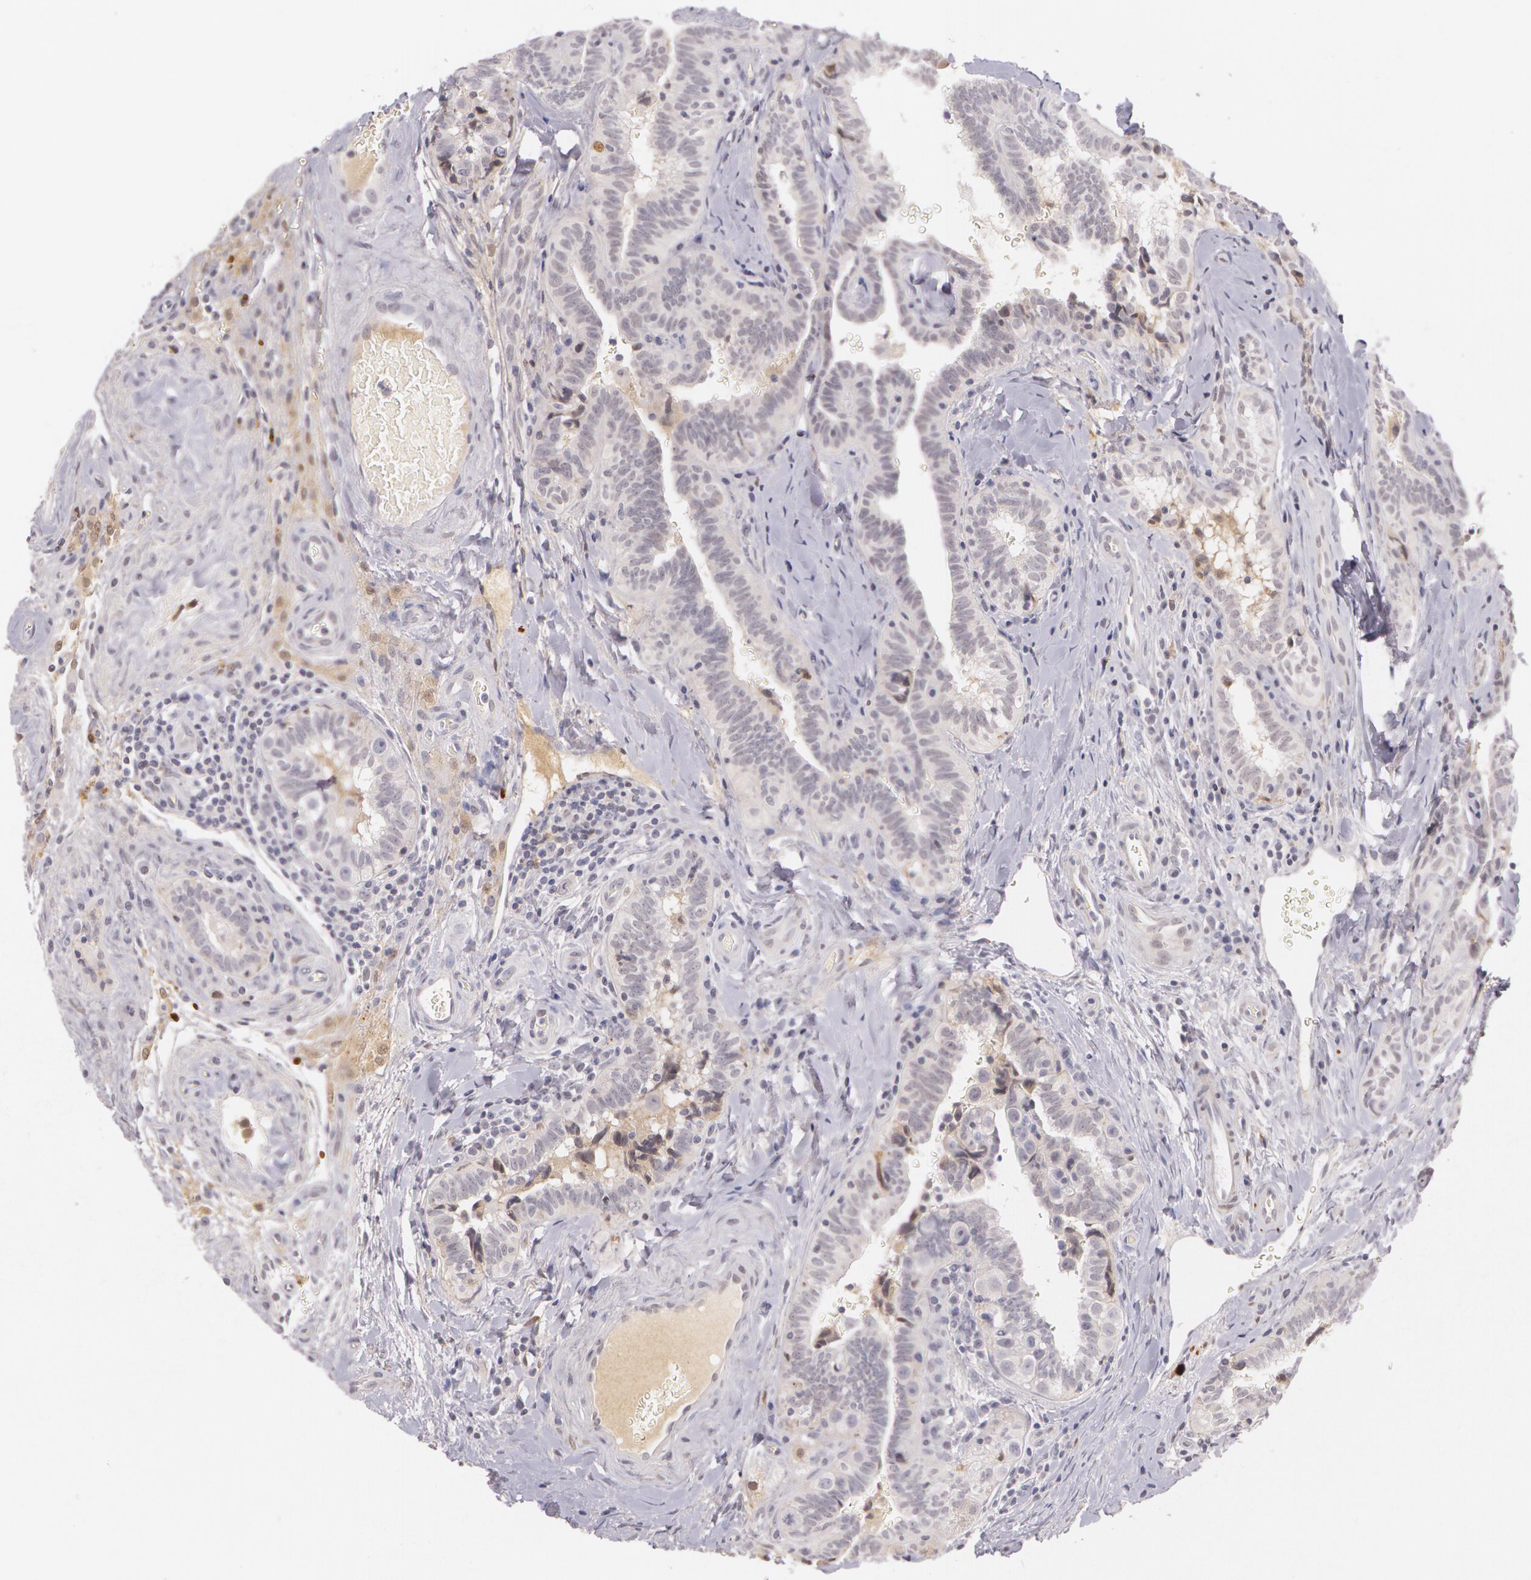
{"staining": {"intensity": "weak", "quantity": "<25%", "location": "cytoplasmic/membranous"}, "tissue": "testis cancer", "cell_type": "Tumor cells", "image_type": "cancer", "snomed": [{"axis": "morphology", "description": "Seminoma, NOS"}, {"axis": "topography", "description": "Testis"}], "caption": "An immunohistochemistry image of testis cancer is shown. There is no staining in tumor cells of testis cancer. The staining was performed using DAB to visualize the protein expression in brown, while the nuclei were stained in blue with hematoxylin (Magnification: 20x).", "gene": "LBP", "patient": {"sex": "male", "age": 32}}